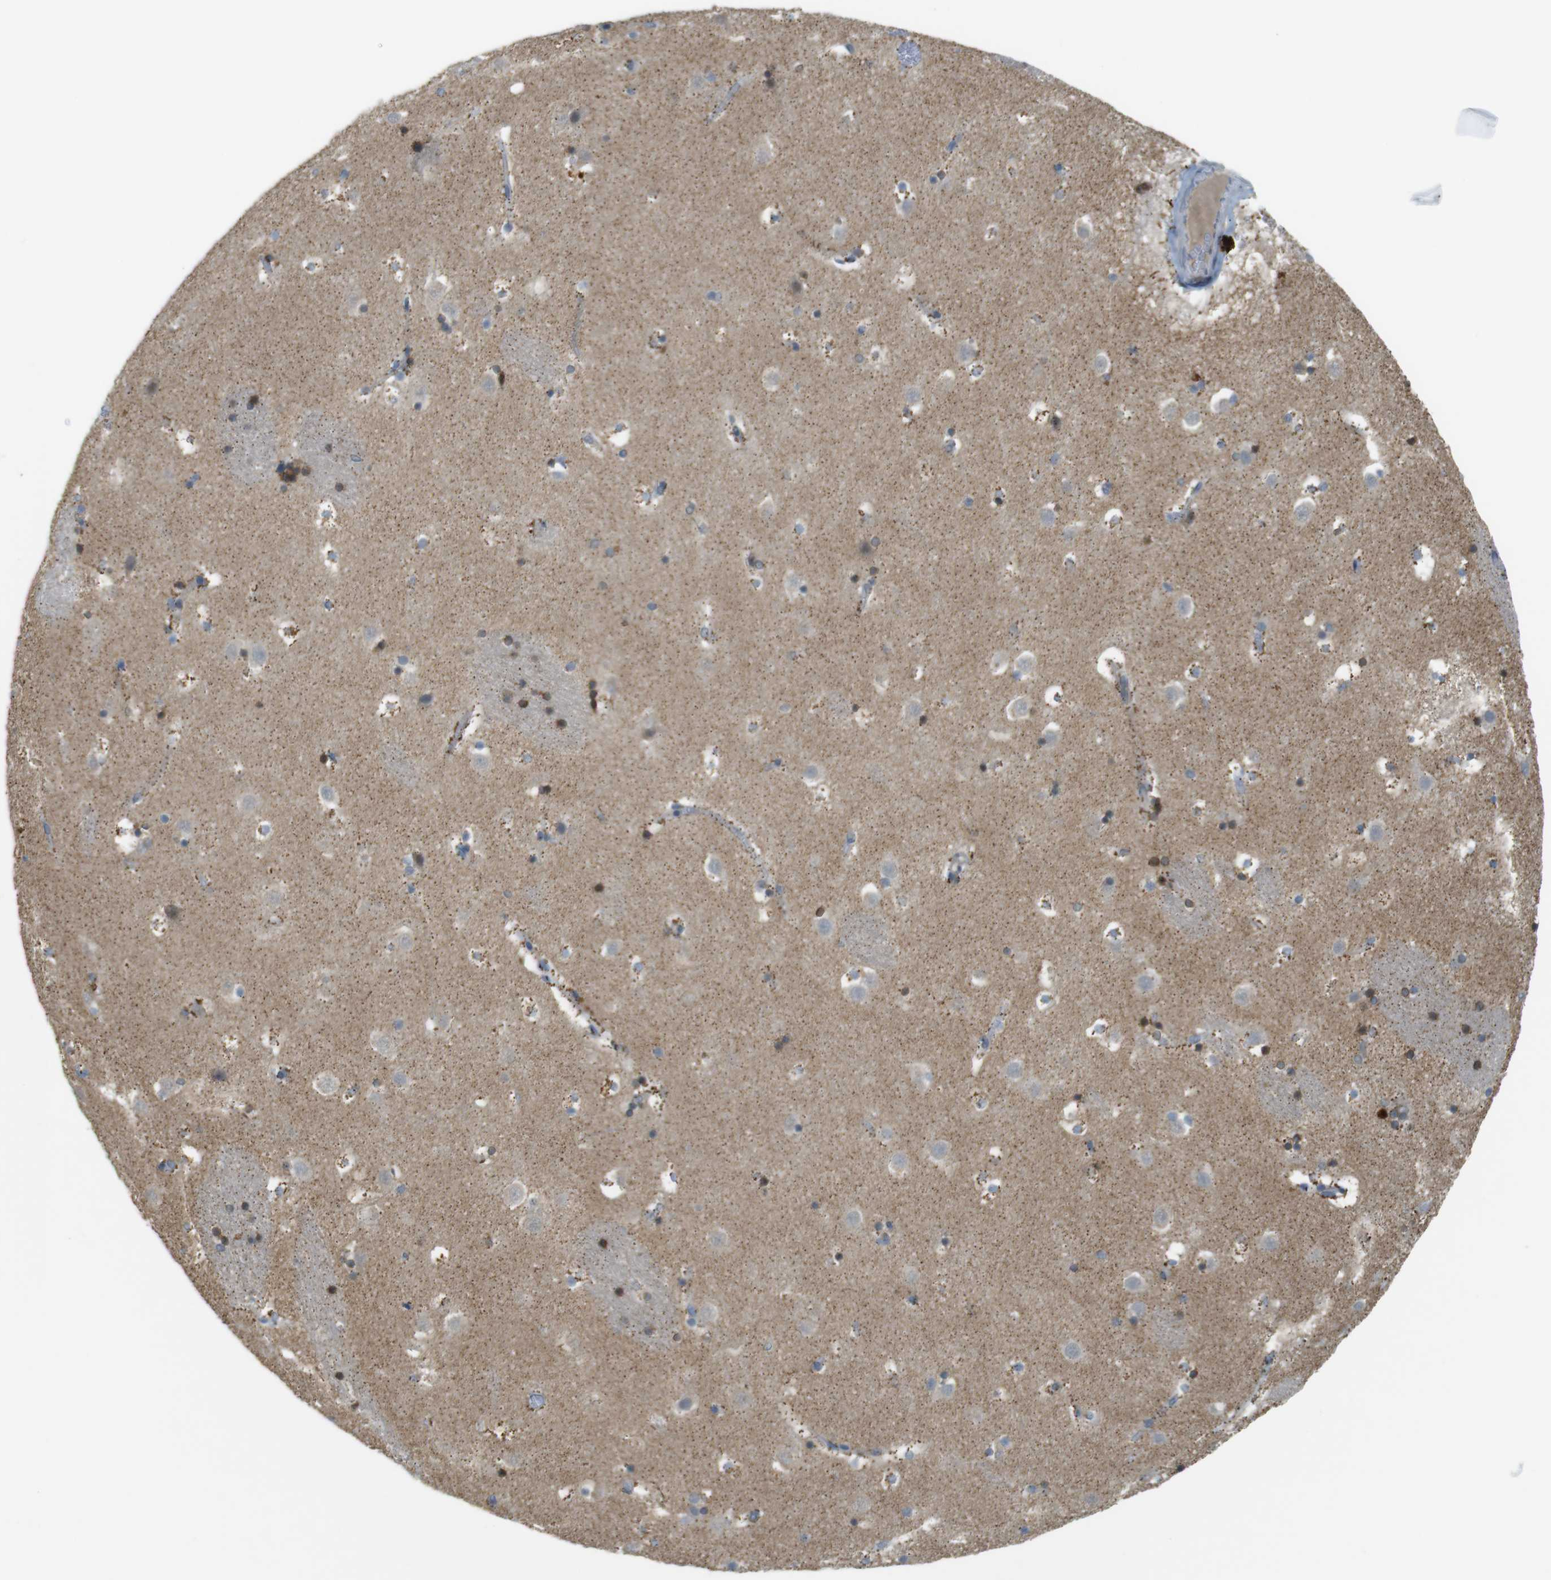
{"staining": {"intensity": "moderate", "quantity": ">75%", "location": "cytoplasmic/membranous"}, "tissue": "caudate", "cell_type": "Glial cells", "image_type": "normal", "snomed": [{"axis": "morphology", "description": "Normal tissue, NOS"}, {"axis": "topography", "description": "Lateral ventricle wall"}], "caption": "Protein staining of normal caudate displays moderate cytoplasmic/membranous expression in approximately >75% of glial cells.", "gene": "UGT8", "patient": {"sex": "male", "age": 45}}